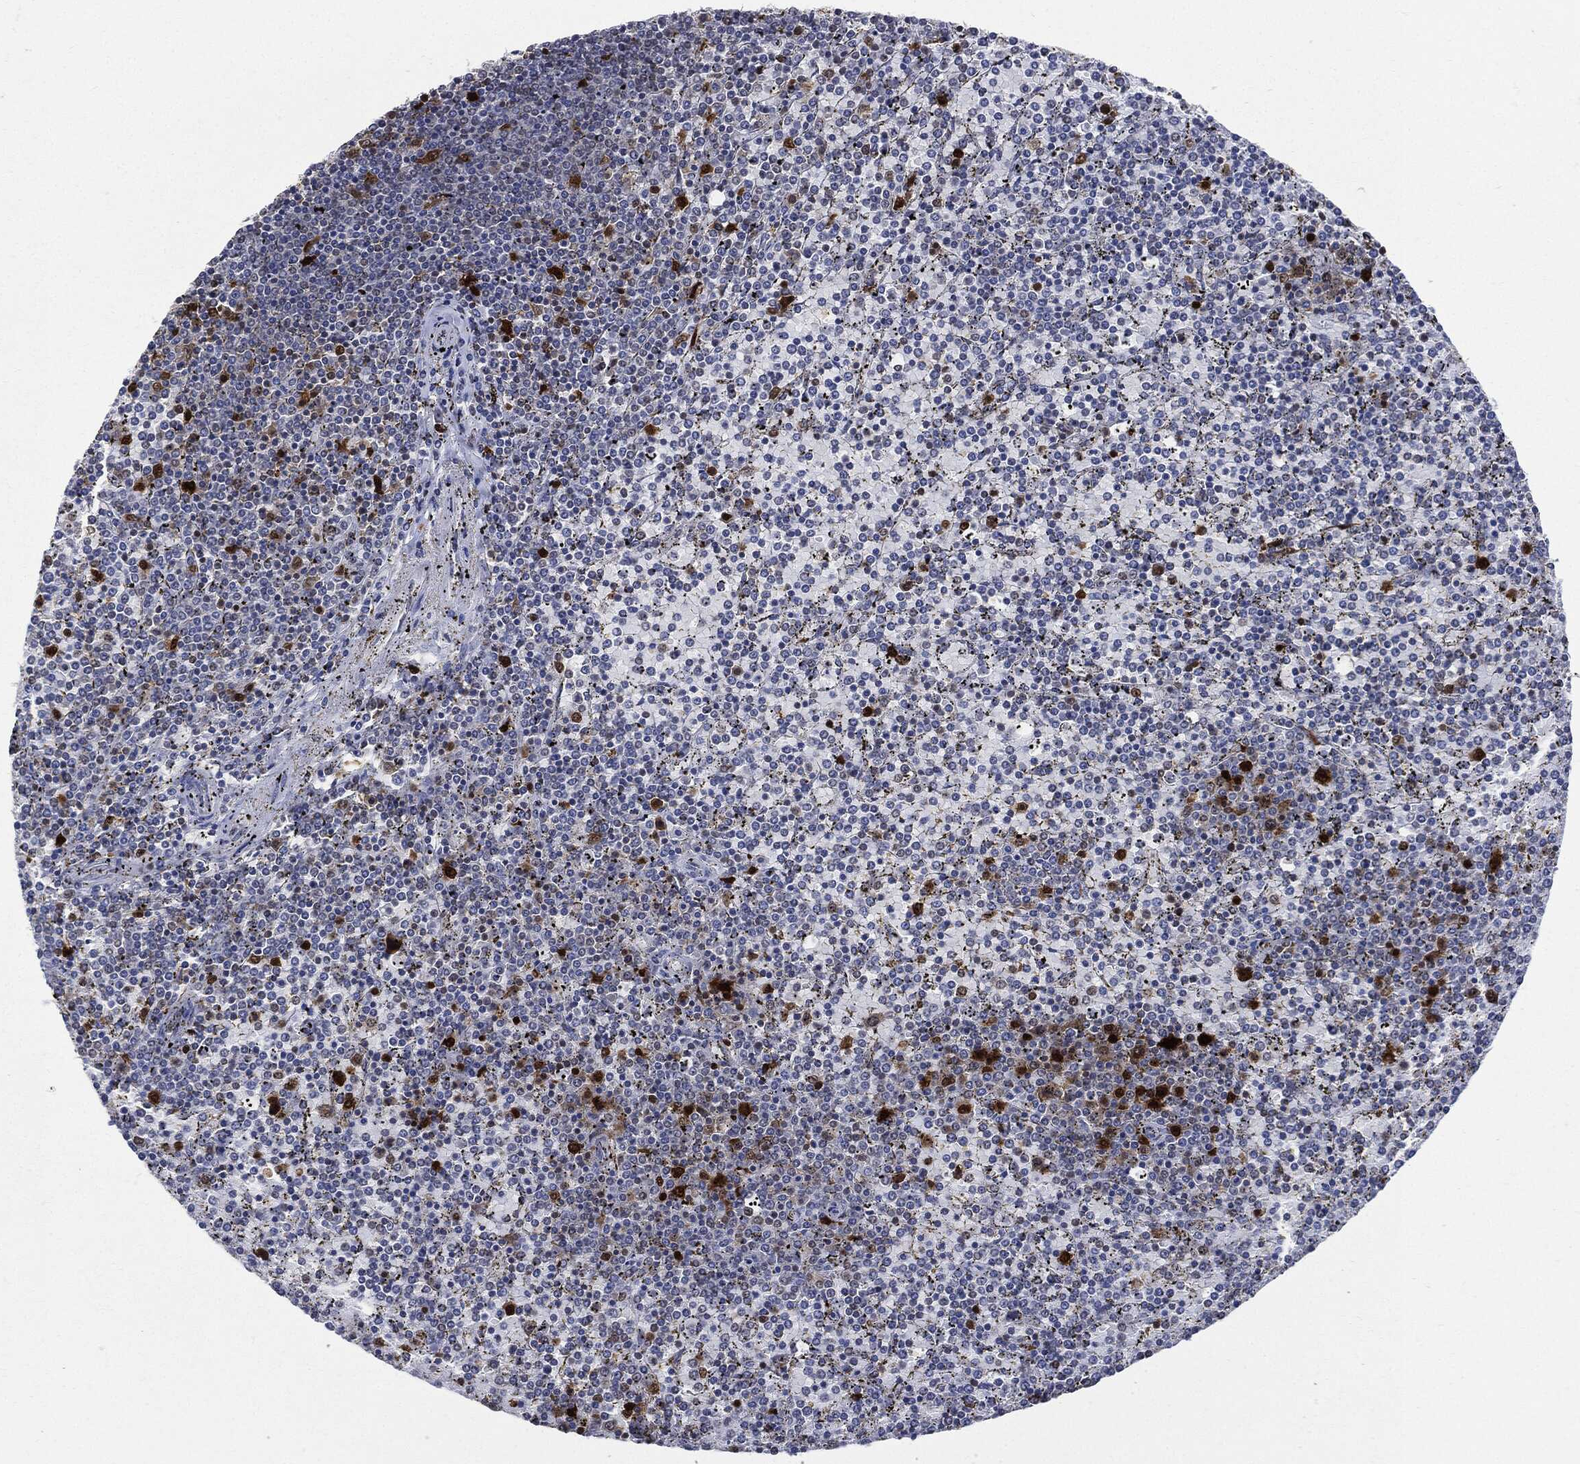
{"staining": {"intensity": "negative", "quantity": "none", "location": "none"}, "tissue": "lymphoma", "cell_type": "Tumor cells", "image_type": "cancer", "snomed": [{"axis": "morphology", "description": "Malignant lymphoma, non-Hodgkin's type, Low grade"}, {"axis": "topography", "description": "Spleen"}], "caption": "An immunohistochemistry (IHC) image of lymphoma is shown. There is no staining in tumor cells of lymphoma.", "gene": "PCNA", "patient": {"sex": "female", "age": 77}}